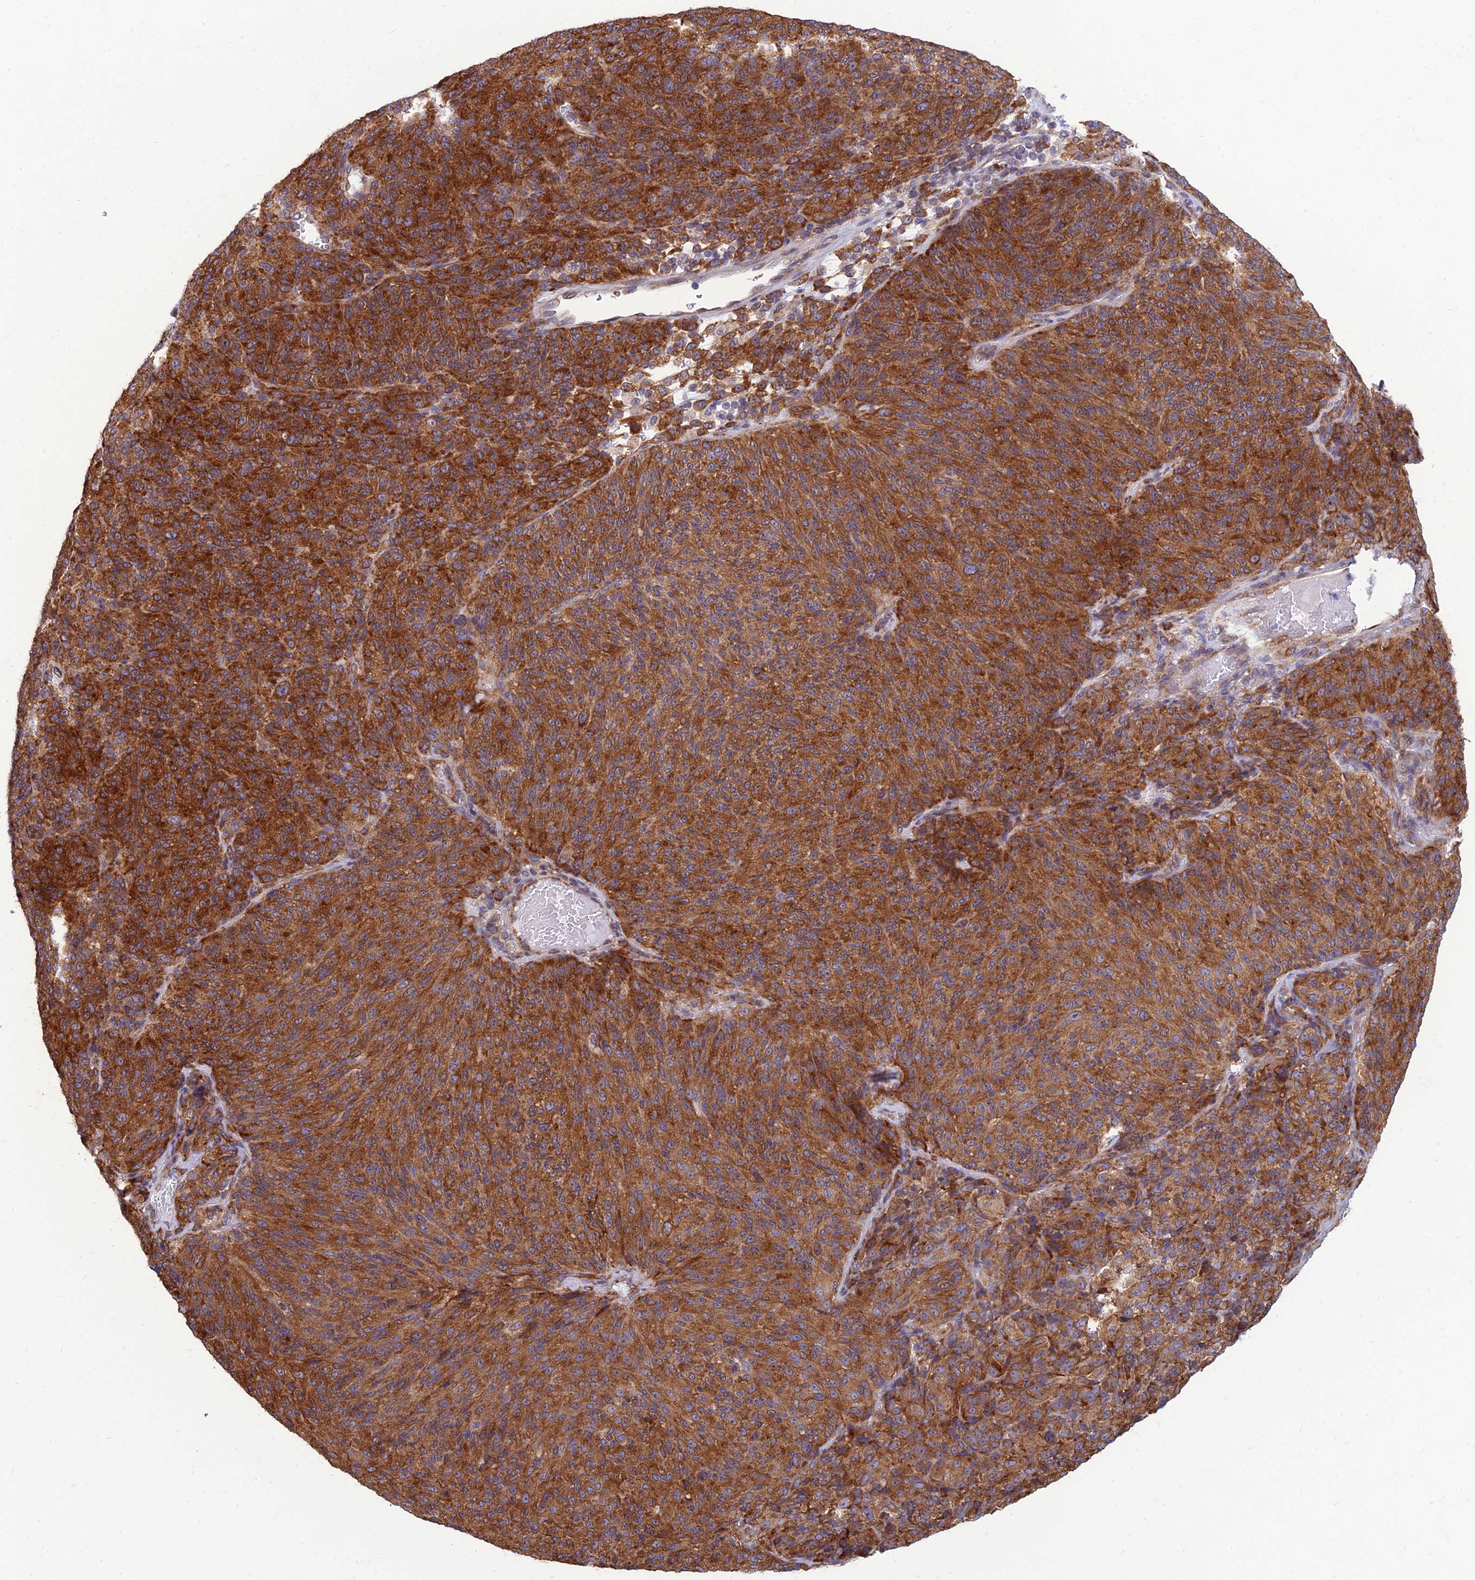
{"staining": {"intensity": "strong", "quantity": ">75%", "location": "cytoplasmic/membranous"}, "tissue": "melanoma", "cell_type": "Tumor cells", "image_type": "cancer", "snomed": [{"axis": "morphology", "description": "Malignant melanoma, Metastatic site"}, {"axis": "topography", "description": "Brain"}], "caption": "The histopathology image shows immunohistochemical staining of melanoma. There is strong cytoplasmic/membranous staining is present in approximately >75% of tumor cells.", "gene": "RPL17-C18orf32", "patient": {"sex": "female", "age": 56}}